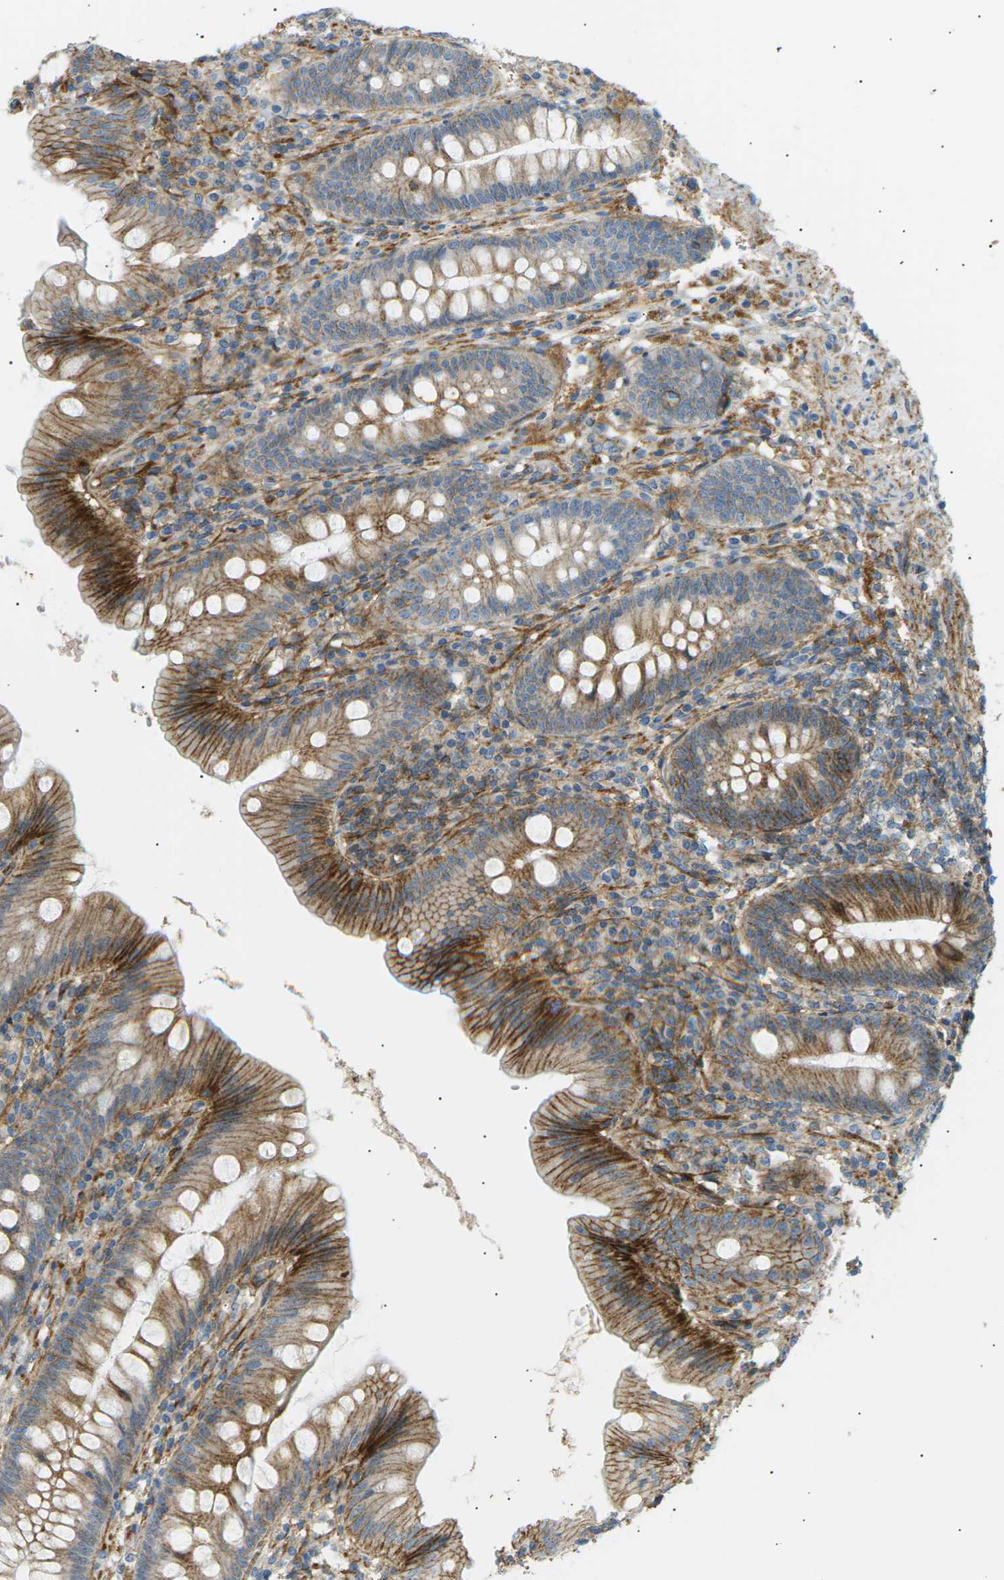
{"staining": {"intensity": "moderate", "quantity": ">75%", "location": "cytoplasmic/membranous"}, "tissue": "appendix", "cell_type": "Glandular cells", "image_type": "normal", "snomed": [{"axis": "morphology", "description": "Normal tissue, NOS"}, {"axis": "topography", "description": "Appendix"}], "caption": "The photomicrograph exhibits a brown stain indicating the presence of a protein in the cytoplasmic/membranous of glandular cells in appendix. Nuclei are stained in blue.", "gene": "ATP2B4", "patient": {"sex": "male", "age": 56}}